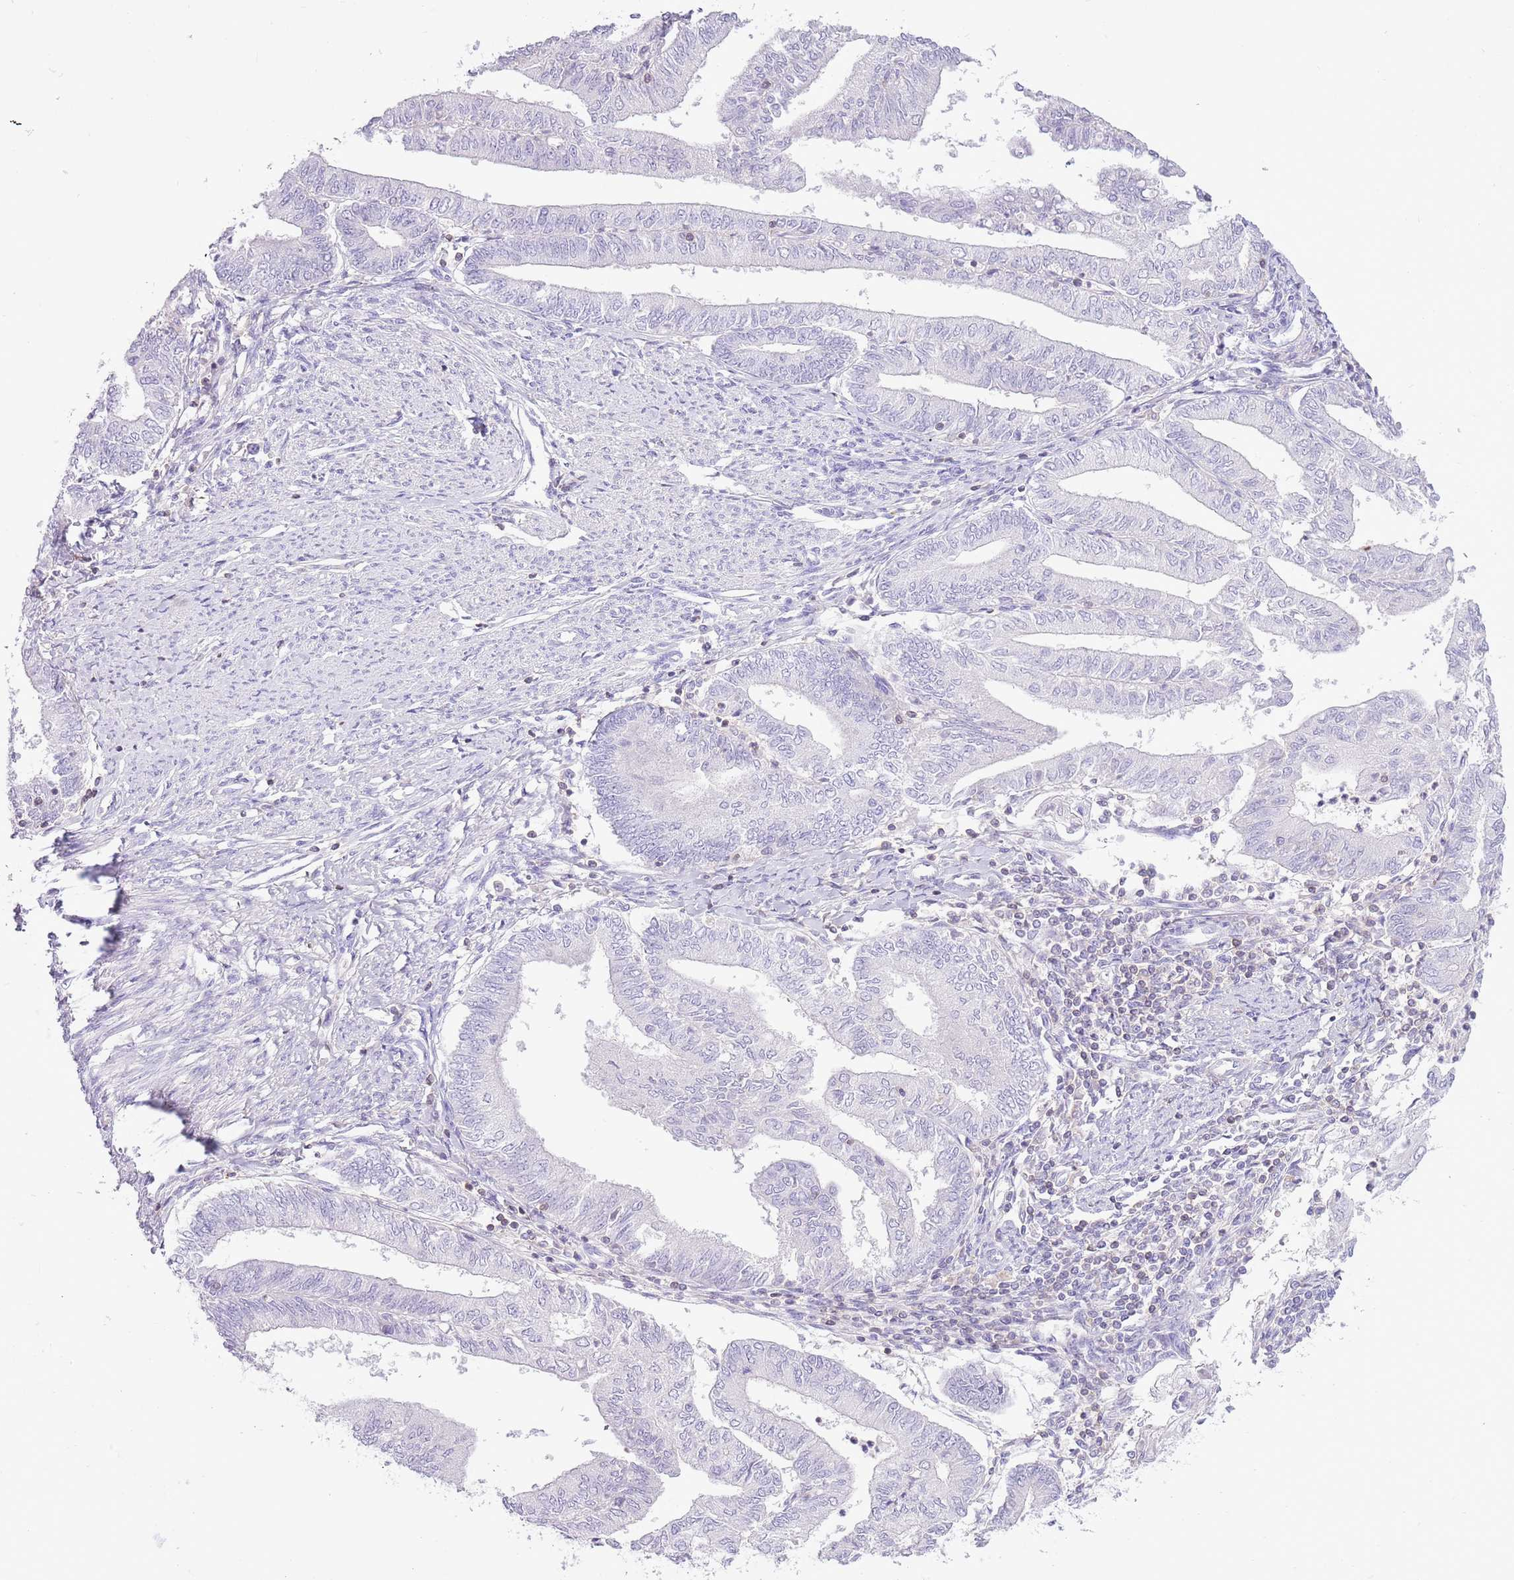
{"staining": {"intensity": "negative", "quantity": "none", "location": "none"}, "tissue": "endometrial cancer", "cell_type": "Tumor cells", "image_type": "cancer", "snomed": [{"axis": "morphology", "description": "Adenocarcinoma, NOS"}, {"axis": "topography", "description": "Endometrium"}], "caption": "Endometrial adenocarcinoma stained for a protein using IHC demonstrates no positivity tumor cells.", "gene": "OR4Q3", "patient": {"sex": "female", "age": 66}}